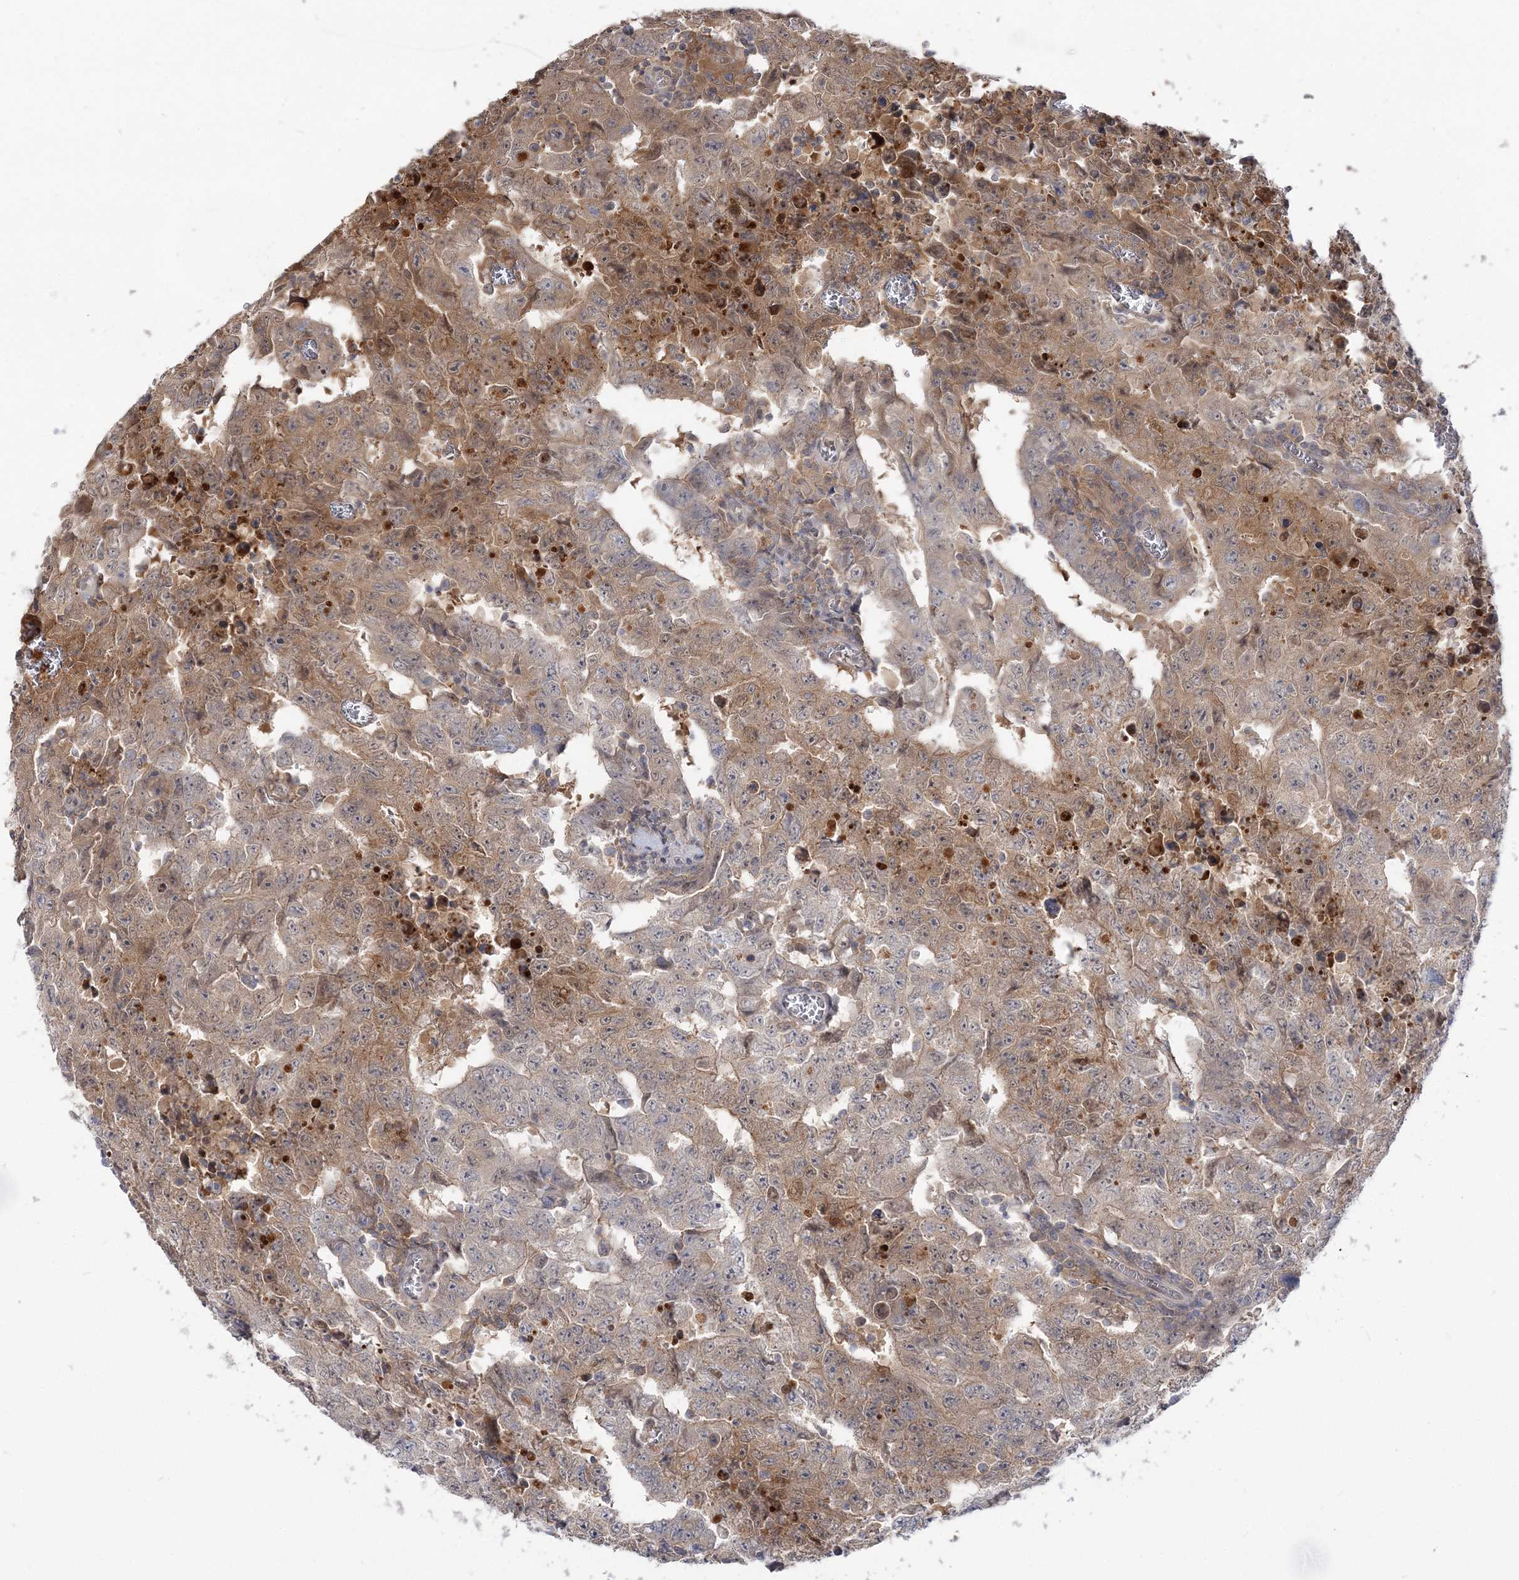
{"staining": {"intensity": "weak", "quantity": "25%-75%", "location": "cytoplasmic/membranous,nuclear"}, "tissue": "testis cancer", "cell_type": "Tumor cells", "image_type": "cancer", "snomed": [{"axis": "morphology", "description": "Carcinoma, Embryonal, NOS"}, {"axis": "topography", "description": "Testis"}], "caption": "Protein staining of testis cancer (embryonal carcinoma) tissue shows weak cytoplasmic/membranous and nuclear positivity in approximately 25%-75% of tumor cells.", "gene": "THADA", "patient": {"sex": "male", "age": 26}}